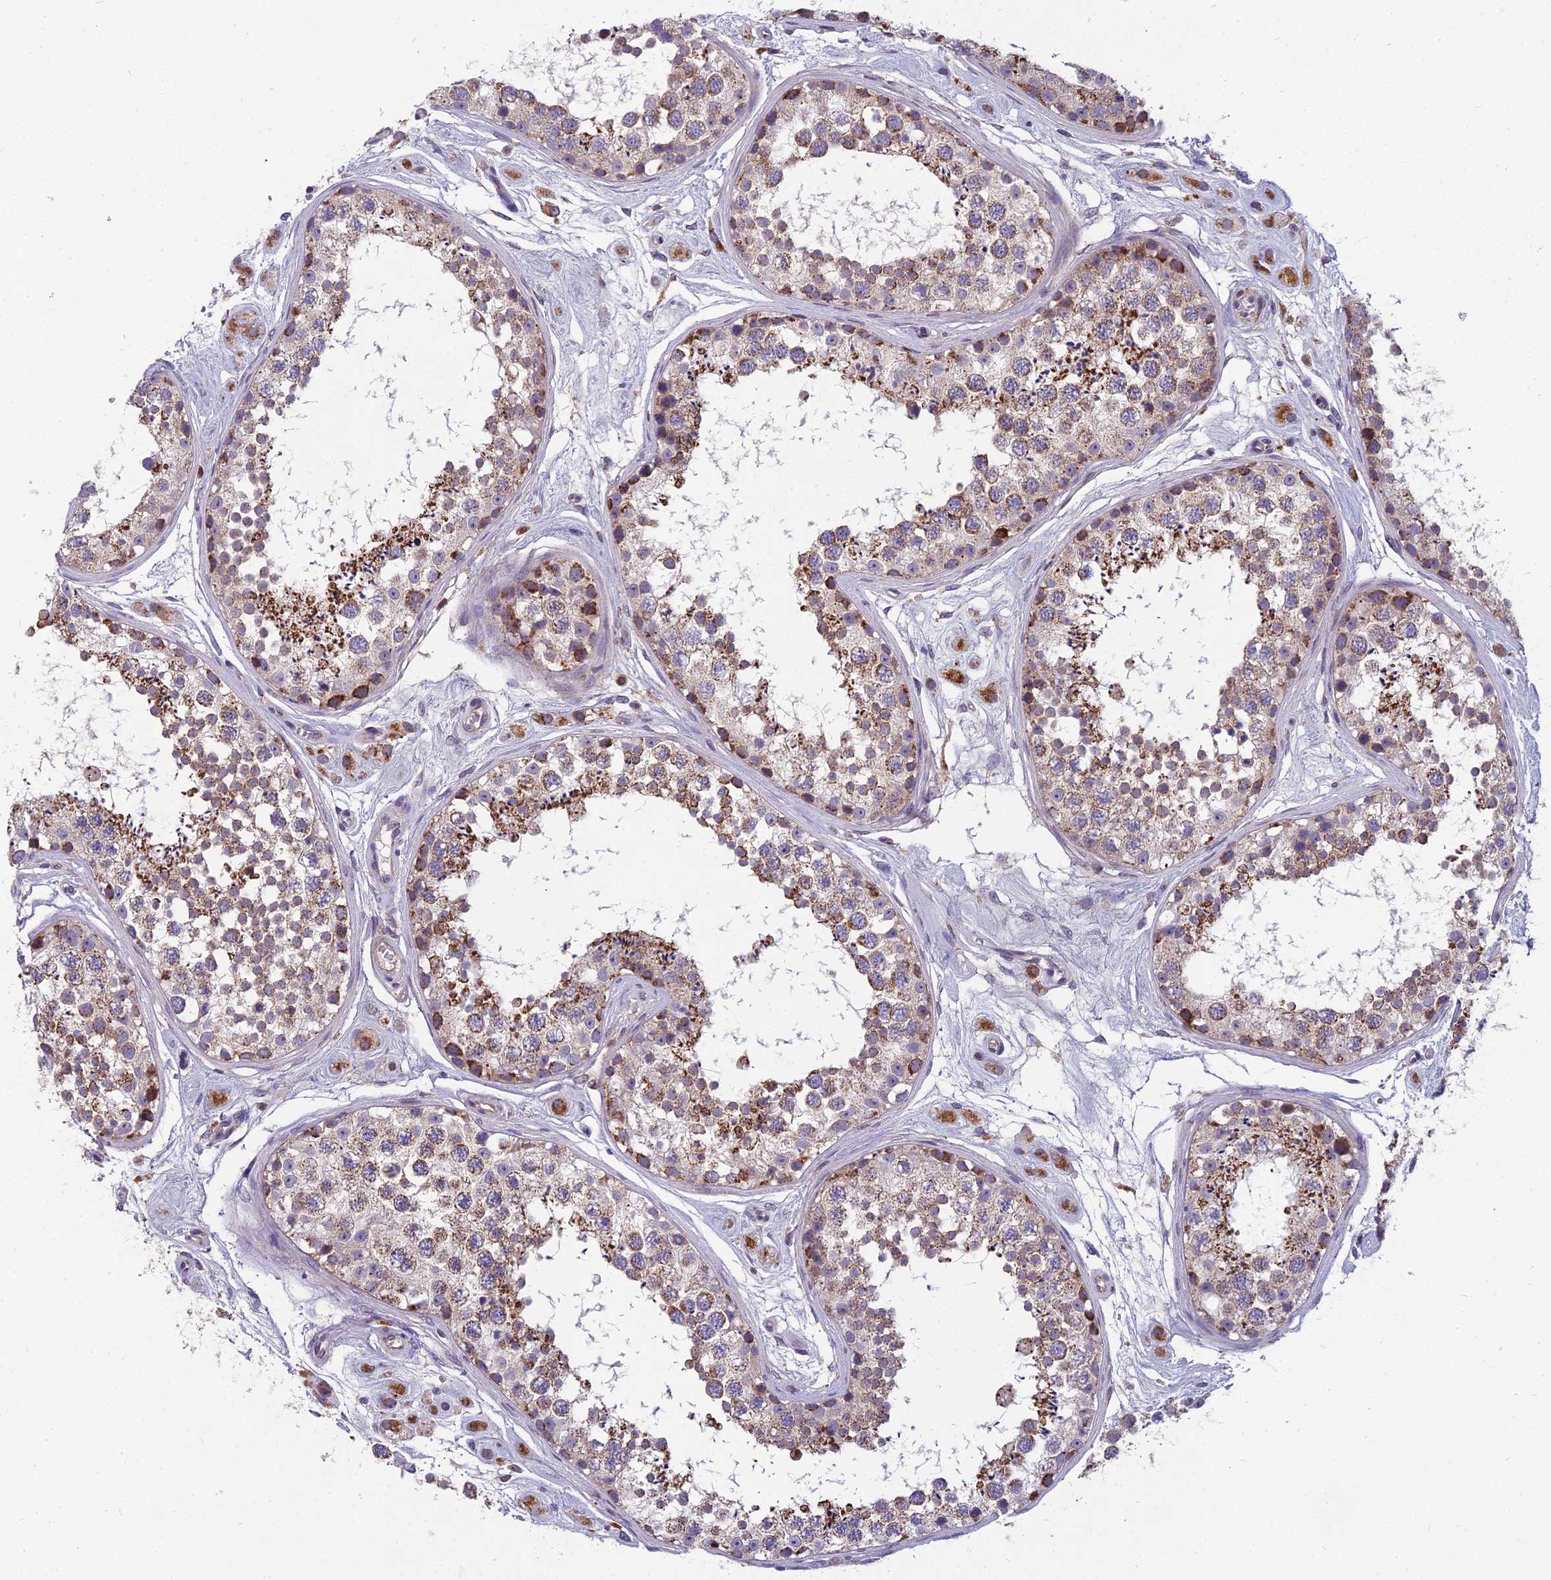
{"staining": {"intensity": "moderate", "quantity": ">75%", "location": "cytoplasmic/membranous"}, "tissue": "testis", "cell_type": "Cells in seminiferous ducts", "image_type": "normal", "snomed": [{"axis": "morphology", "description": "Normal tissue, NOS"}, {"axis": "topography", "description": "Testis"}], "caption": "Unremarkable testis reveals moderate cytoplasmic/membranous positivity in about >75% of cells in seminiferous ducts Ihc stains the protein in brown and the nuclei are stained blue..", "gene": "ENSG00000188897", "patient": {"sex": "male", "age": 25}}